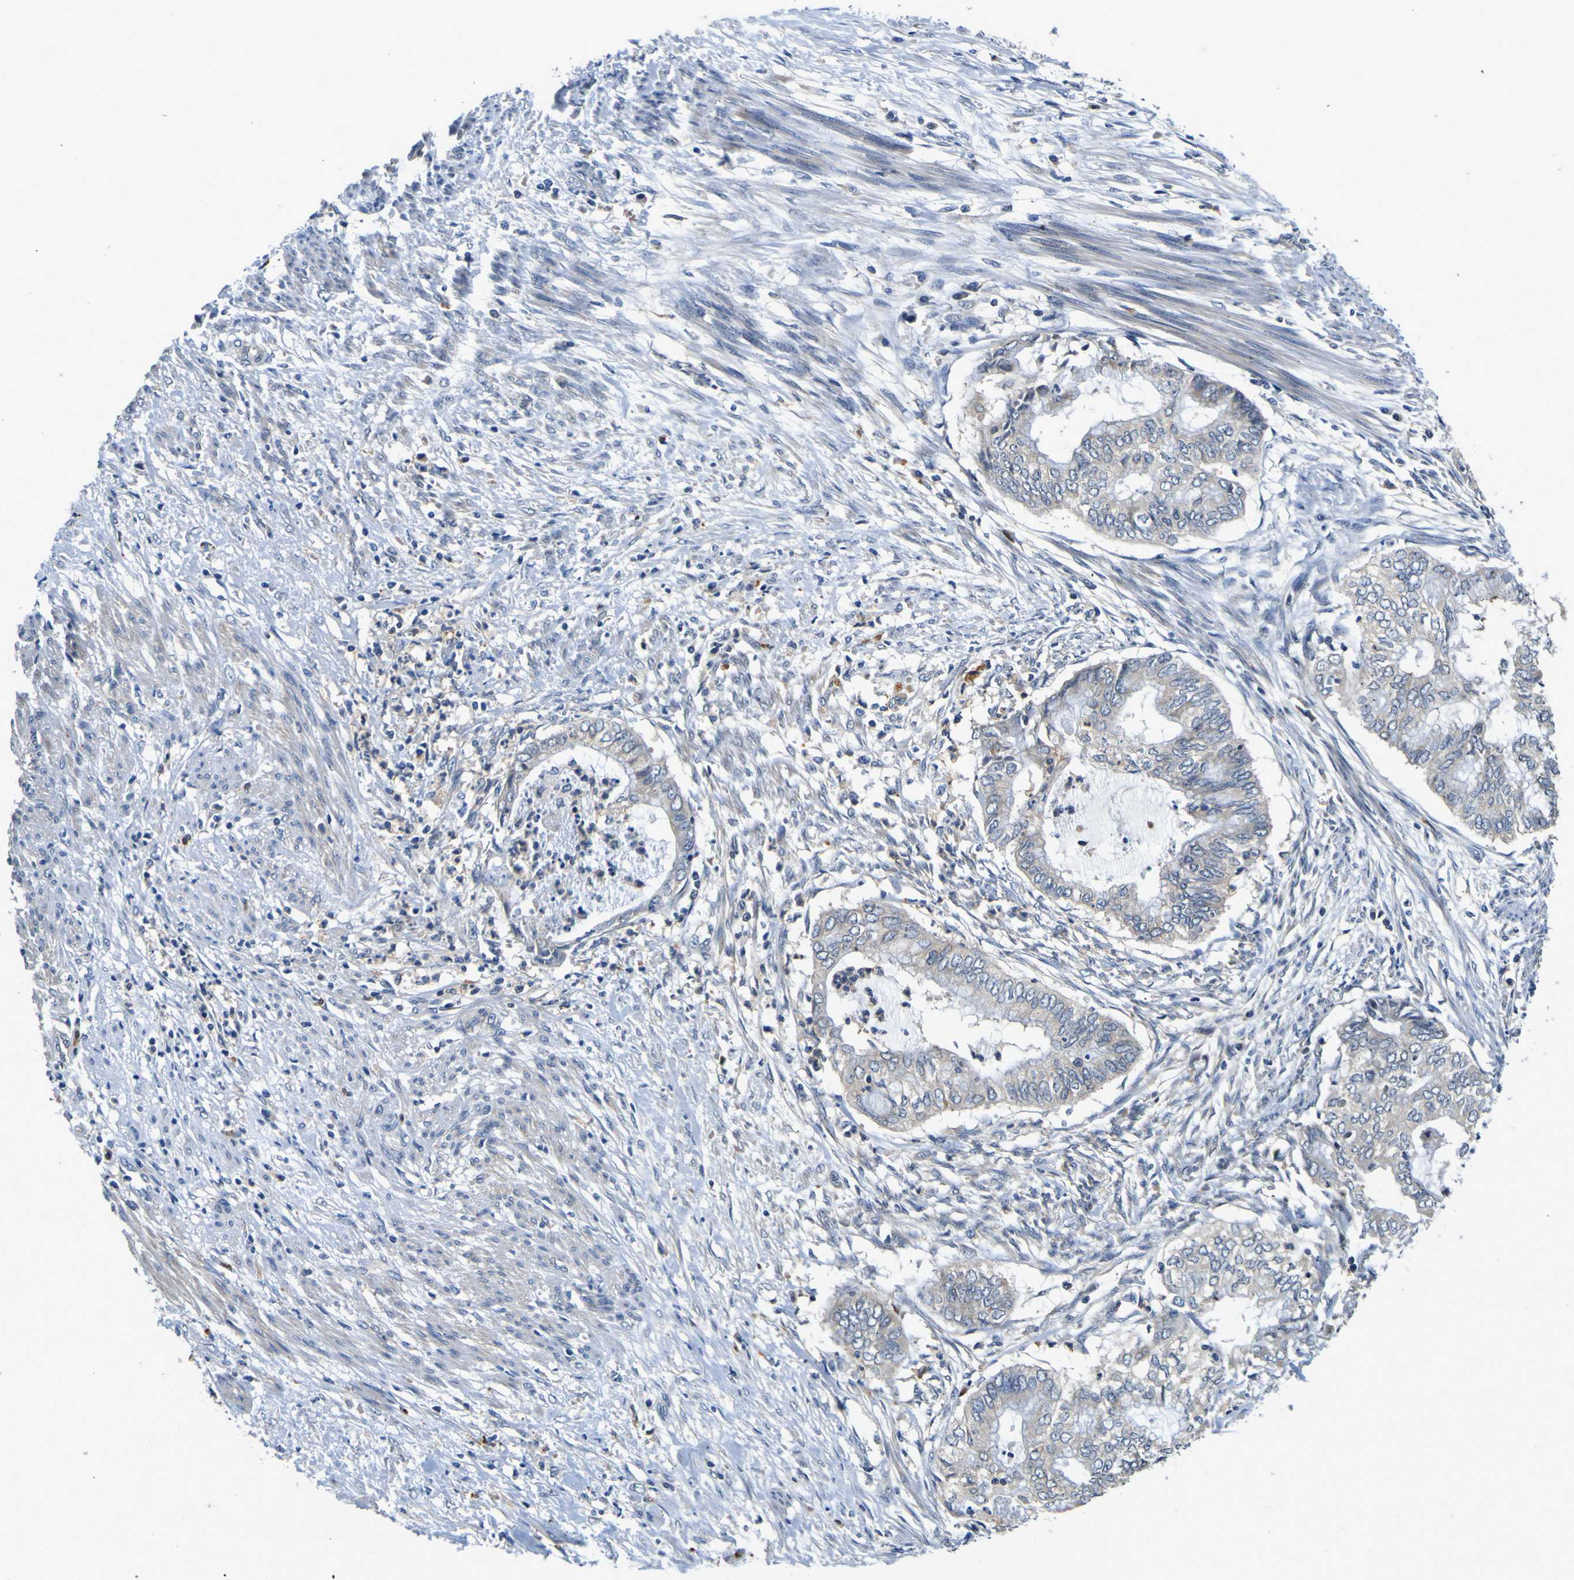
{"staining": {"intensity": "weak", "quantity": ">75%", "location": "cytoplasmic/membranous"}, "tissue": "endometrial cancer", "cell_type": "Tumor cells", "image_type": "cancer", "snomed": [{"axis": "morphology", "description": "Necrosis, NOS"}, {"axis": "morphology", "description": "Adenocarcinoma, NOS"}, {"axis": "topography", "description": "Endometrium"}], "caption": "Endometrial adenocarcinoma stained with DAB (3,3'-diaminobenzidine) IHC exhibits low levels of weak cytoplasmic/membranous expression in approximately >75% of tumor cells. (brown staining indicates protein expression, while blue staining denotes nuclei).", "gene": "TNIK", "patient": {"sex": "female", "age": 79}}